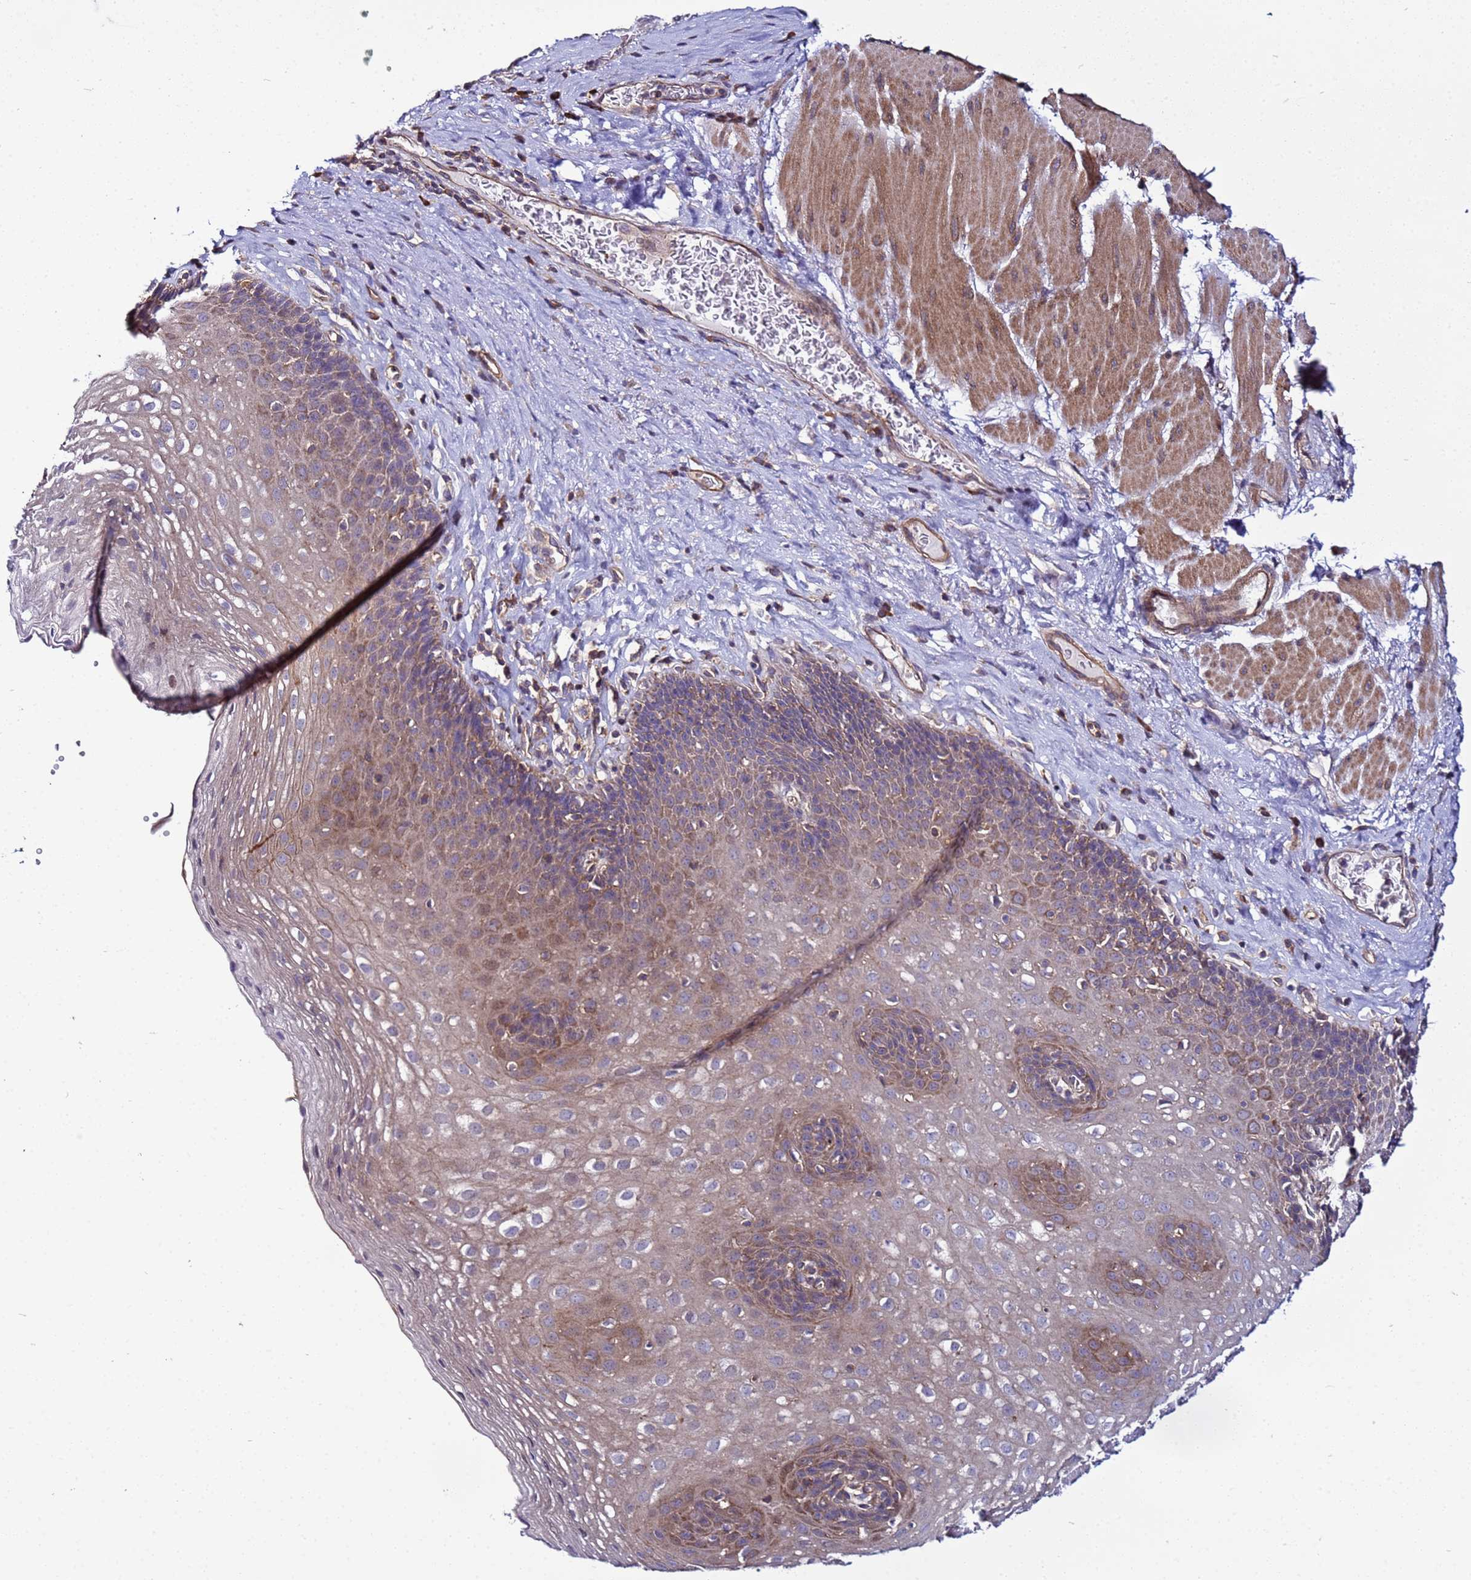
{"staining": {"intensity": "moderate", "quantity": "<25%", "location": "cytoplasmic/membranous"}, "tissue": "esophagus", "cell_type": "Squamous epithelial cells", "image_type": "normal", "snomed": [{"axis": "morphology", "description": "Normal tissue, NOS"}, {"axis": "topography", "description": "Esophagus"}], "caption": "IHC micrograph of normal human esophagus stained for a protein (brown), which exhibits low levels of moderate cytoplasmic/membranous positivity in about <25% of squamous epithelial cells.", "gene": "STK38L", "patient": {"sex": "female", "age": 66}}